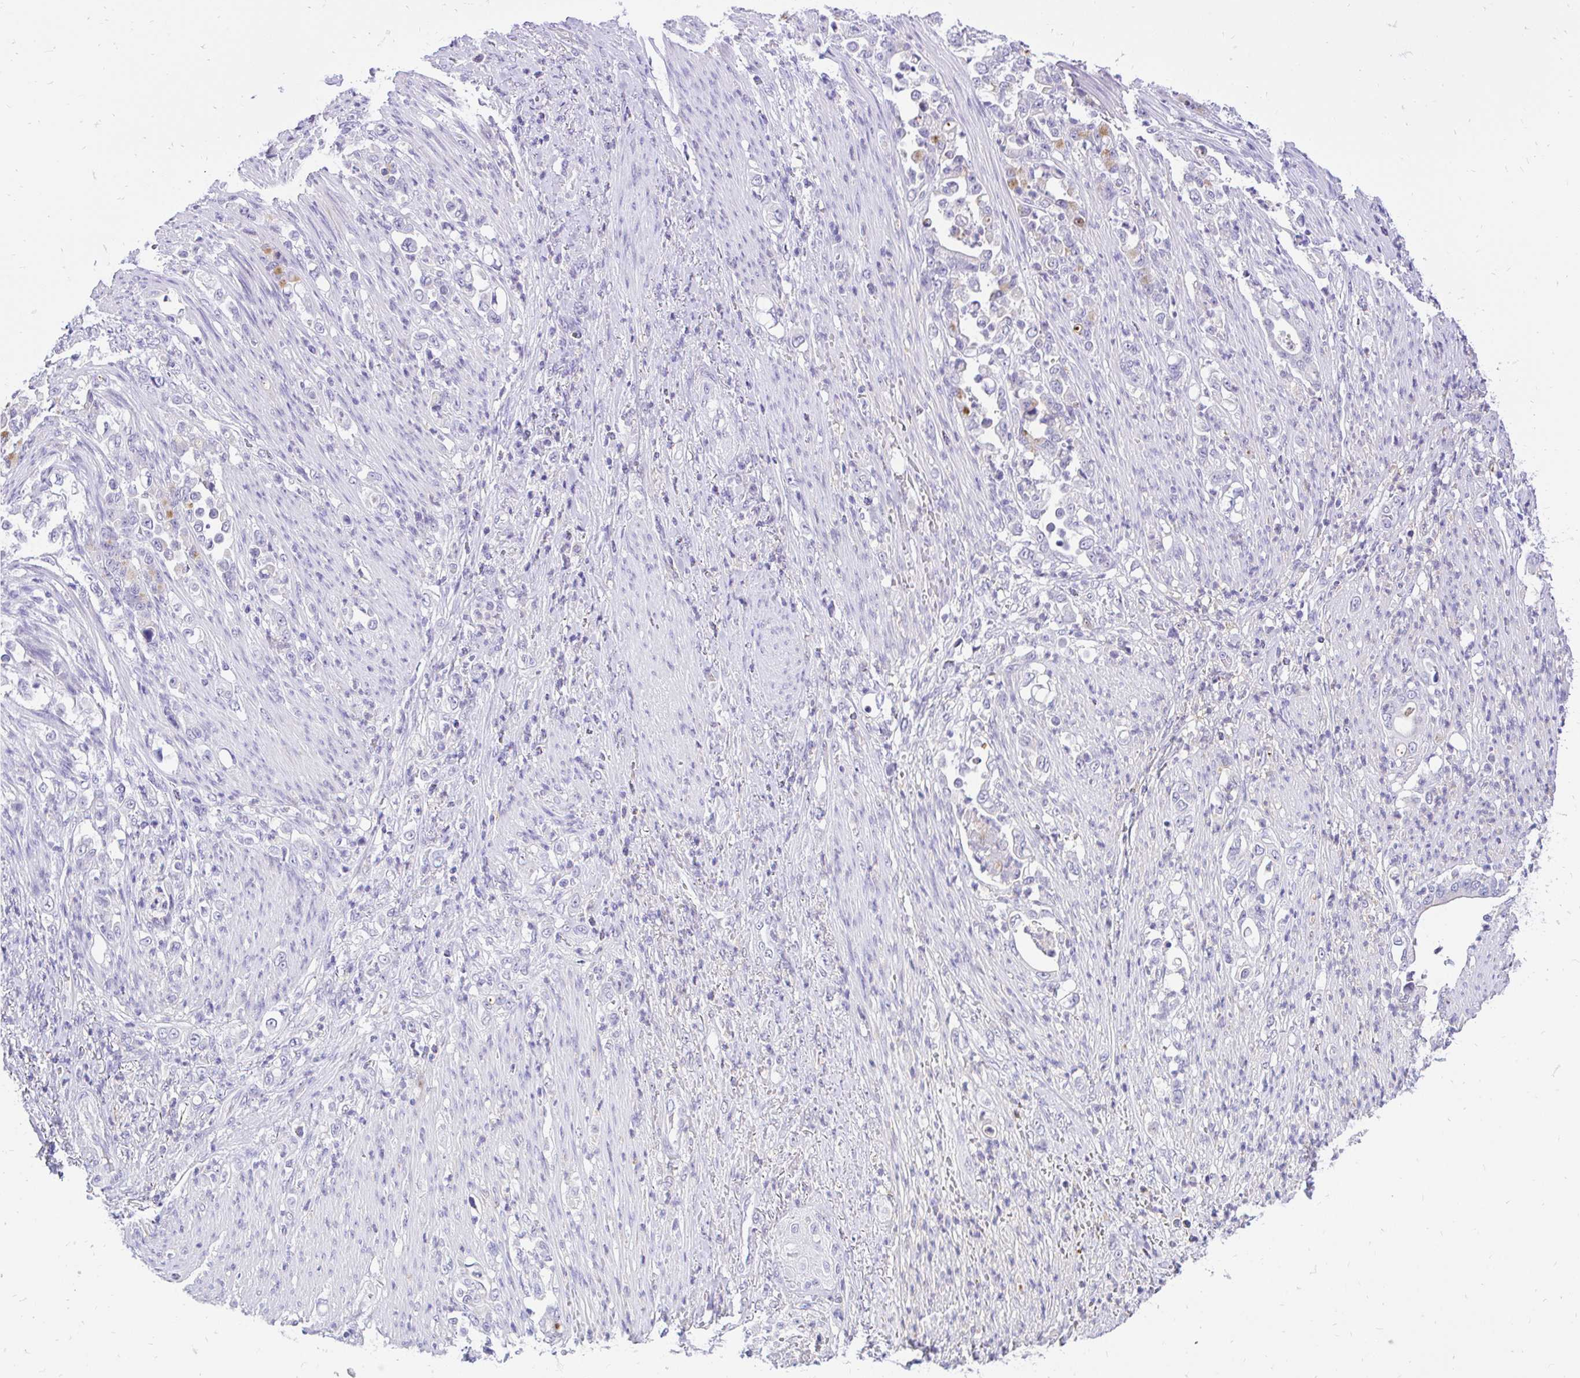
{"staining": {"intensity": "negative", "quantity": "none", "location": "none"}, "tissue": "stomach cancer", "cell_type": "Tumor cells", "image_type": "cancer", "snomed": [{"axis": "morphology", "description": "Normal tissue, NOS"}, {"axis": "morphology", "description": "Adenocarcinoma, NOS"}, {"axis": "topography", "description": "Stomach"}], "caption": "Tumor cells show no significant protein staining in adenocarcinoma (stomach).", "gene": "FATE1", "patient": {"sex": "female", "age": 79}}